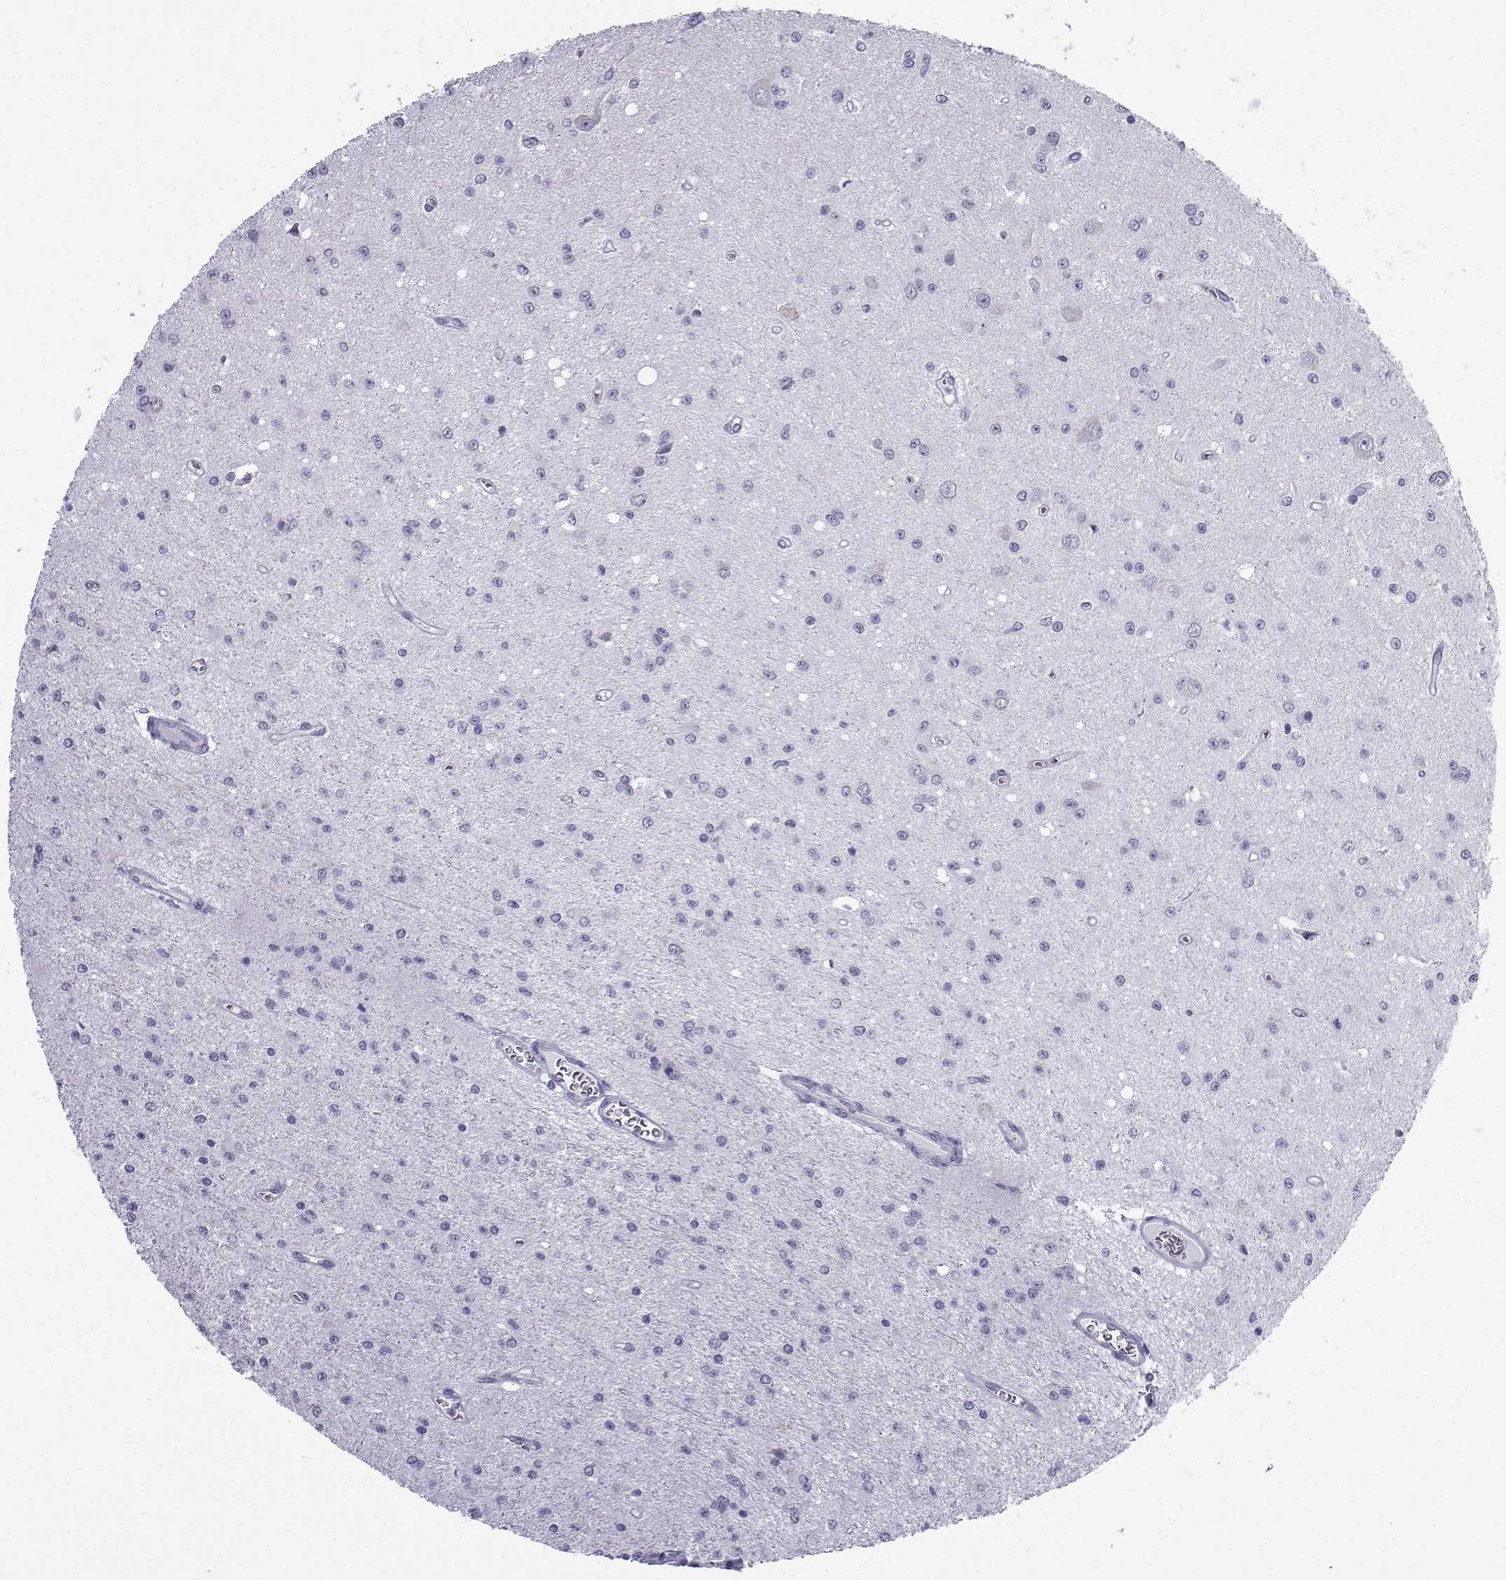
{"staining": {"intensity": "negative", "quantity": "none", "location": "none"}, "tissue": "glioma", "cell_type": "Tumor cells", "image_type": "cancer", "snomed": [{"axis": "morphology", "description": "Glioma, malignant, Low grade"}, {"axis": "topography", "description": "Brain"}], "caption": "Immunohistochemistry of malignant glioma (low-grade) demonstrates no staining in tumor cells.", "gene": "ACRBP", "patient": {"sex": "female", "age": 45}}